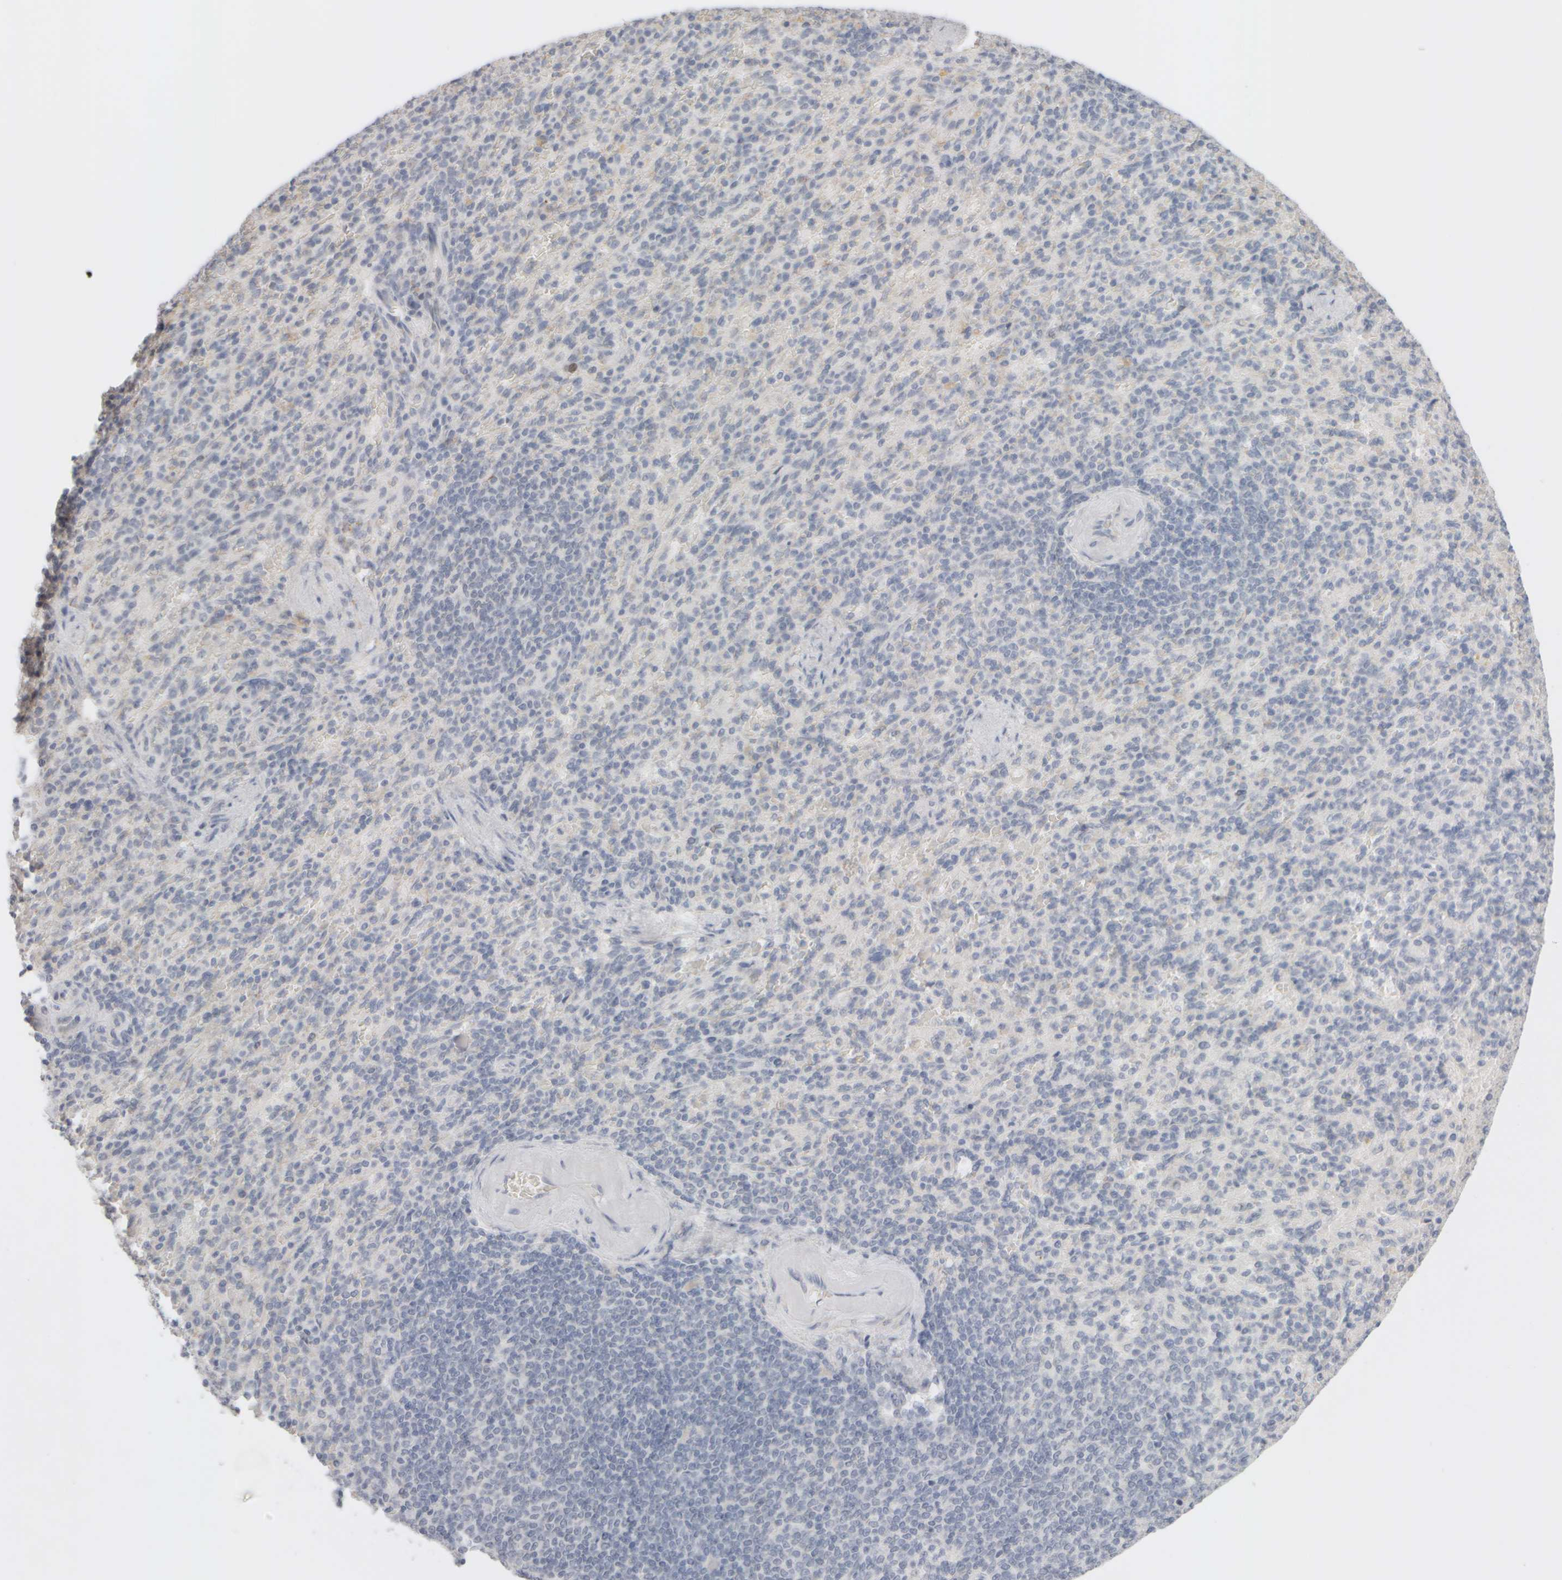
{"staining": {"intensity": "negative", "quantity": "none", "location": "none"}, "tissue": "spleen", "cell_type": "Cells in red pulp", "image_type": "normal", "snomed": [{"axis": "morphology", "description": "Normal tissue, NOS"}, {"axis": "topography", "description": "Spleen"}], "caption": "A high-resolution micrograph shows immunohistochemistry staining of normal spleen, which demonstrates no significant positivity in cells in red pulp.", "gene": "ZNF112", "patient": {"sex": "female", "age": 74}}